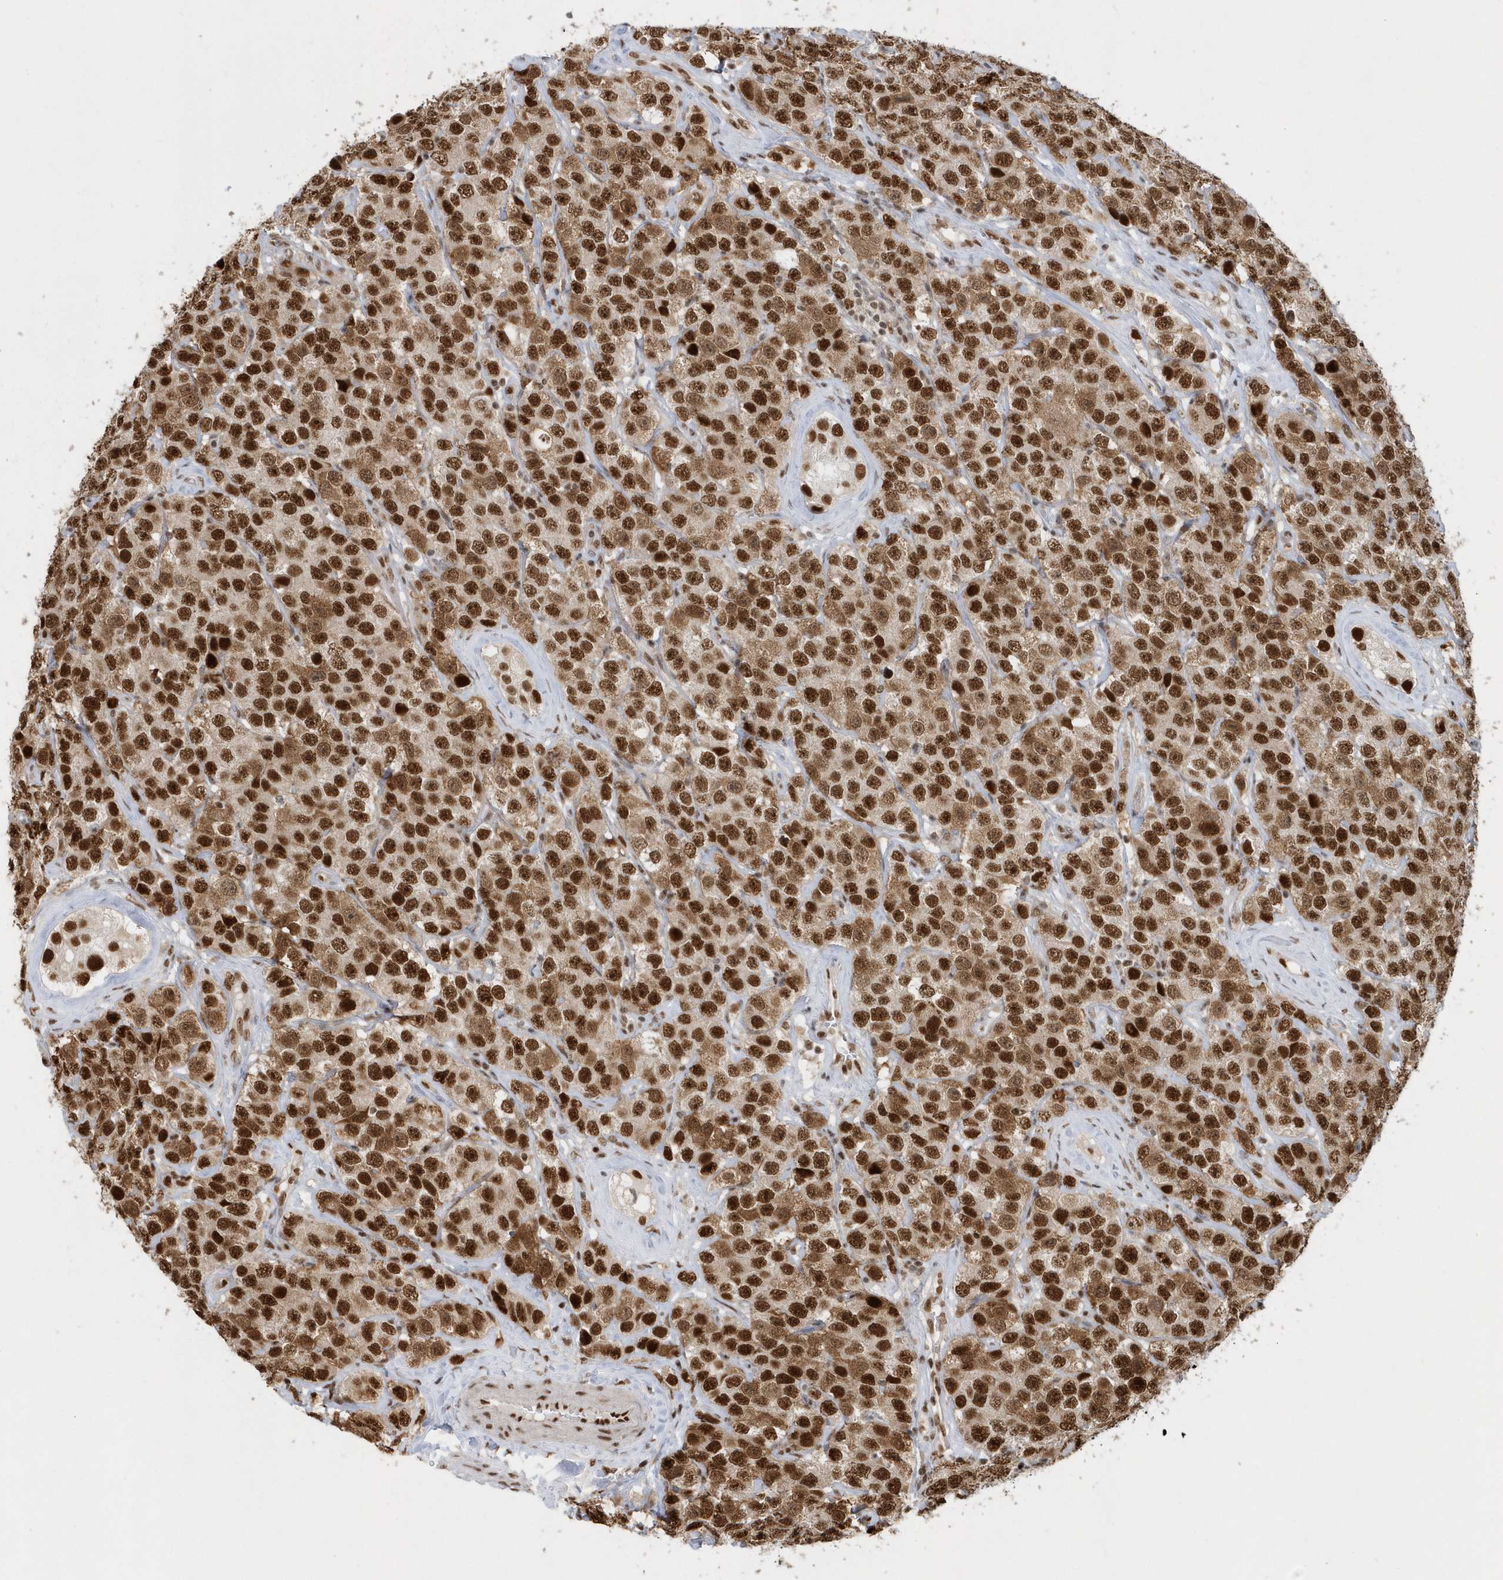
{"staining": {"intensity": "strong", "quantity": ">75%", "location": "nuclear"}, "tissue": "testis cancer", "cell_type": "Tumor cells", "image_type": "cancer", "snomed": [{"axis": "morphology", "description": "Seminoma, NOS"}, {"axis": "topography", "description": "Testis"}], "caption": "A high amount of strong nuclear positivity is seen in about >75% of tumor cells in testis cancer (seminoma) tissue. The staining is performed using DAB brown chromogen to label protein expression. The nuclei are counter-stained blue using hematoxylin.", "gene": "SEPHS1", "patient": {"sex": "male", "age": 28}}